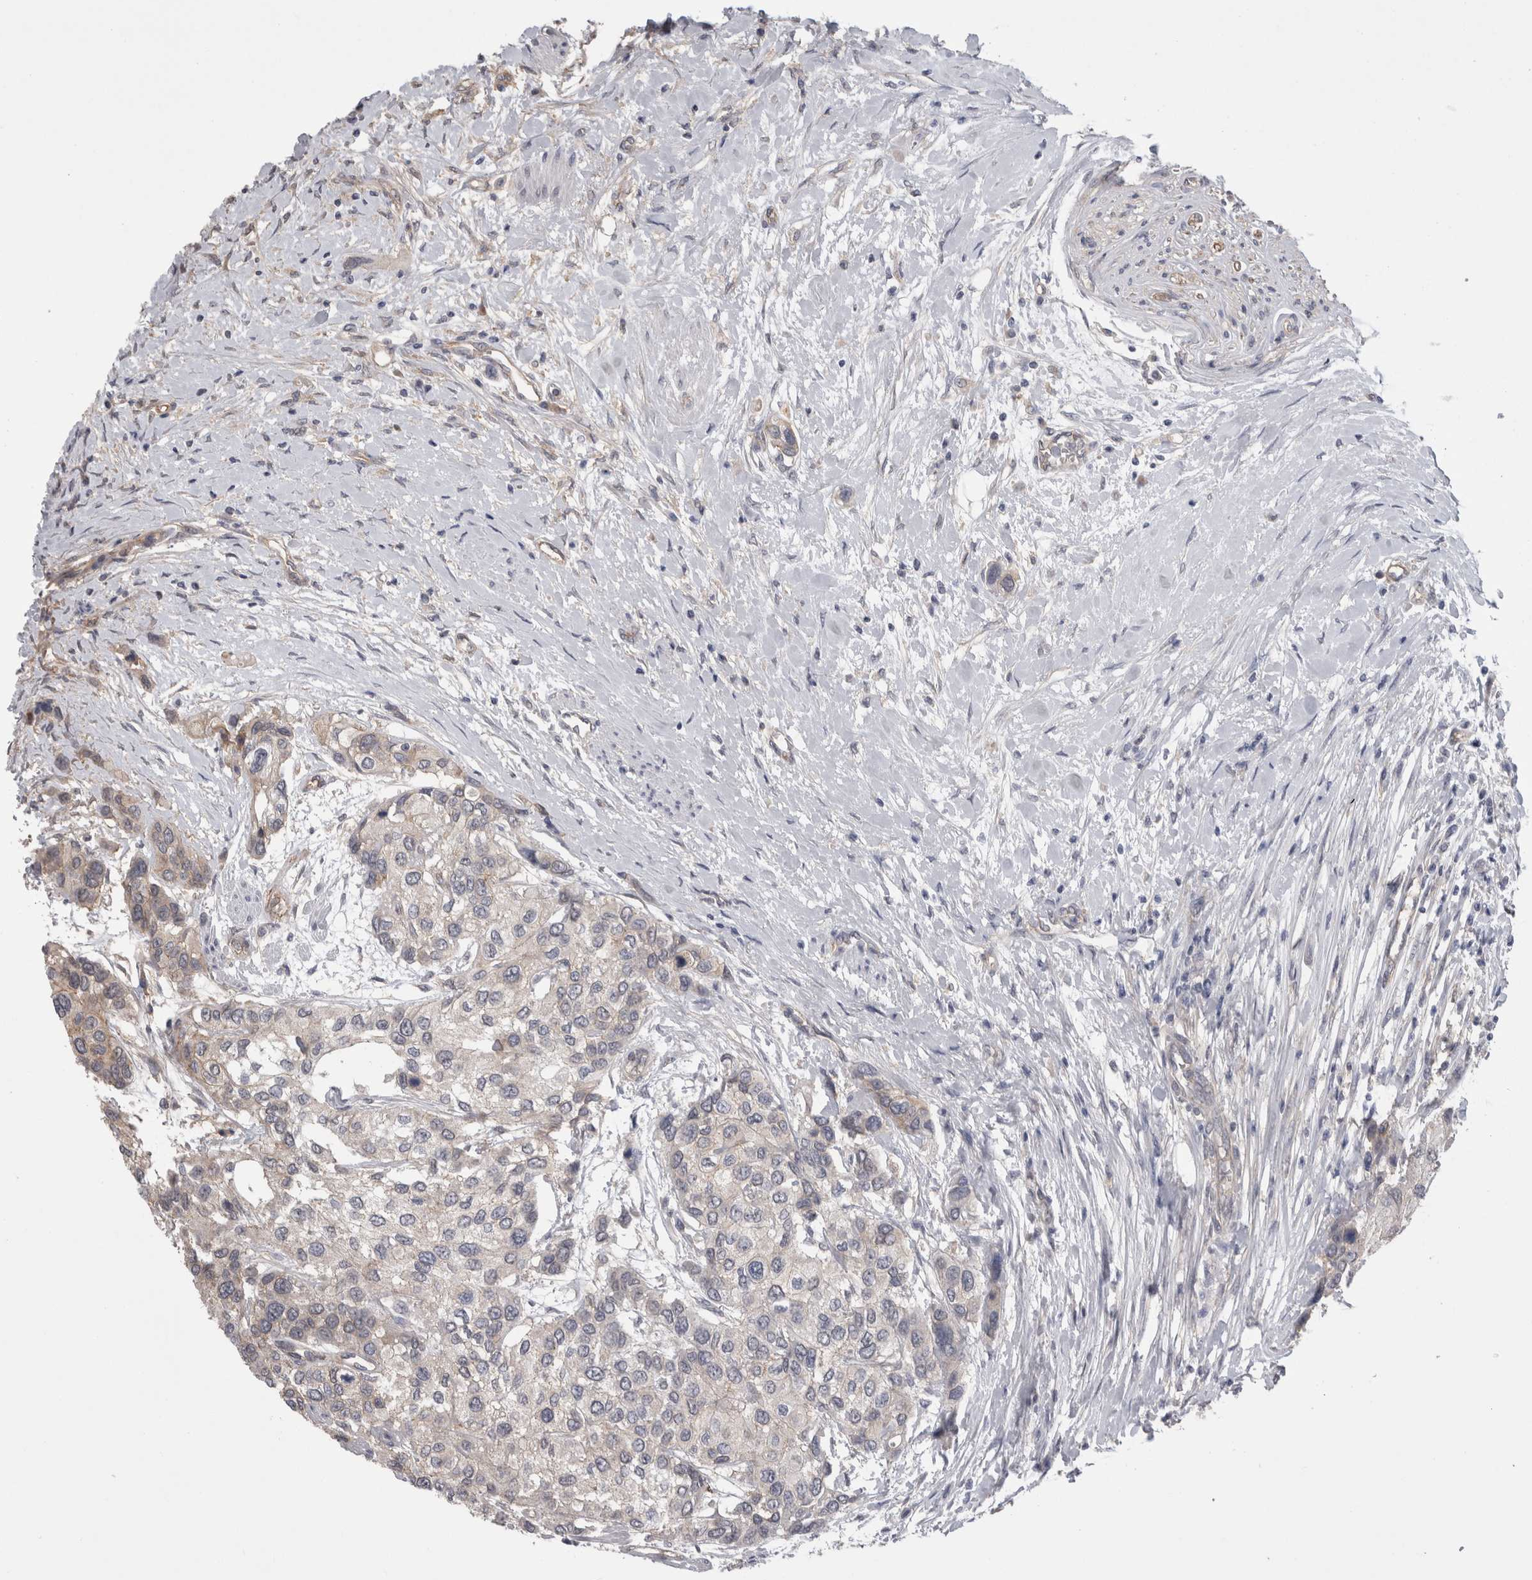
{"staining": {"intensity": "weak", "quantity": "<25%", "location": "cytoplasmic/membranous"}, "tissue": "urothelial cancer", "cell_type": "Tumor cells", "image_type": "cancer", "snomed": [{"axis": "morphology", "description": "Urothelial carcinoma, High grade"}, {"axis": "topography", "description": "Urinary bladder"}], "caption": "An immunohistochemistry micrograph of urothelial cancer is shown. There is no staining in tumor cells of urothelial cancer.", "gene": "NECTIN2", "patient": {"sex": "female", "age": 56}}